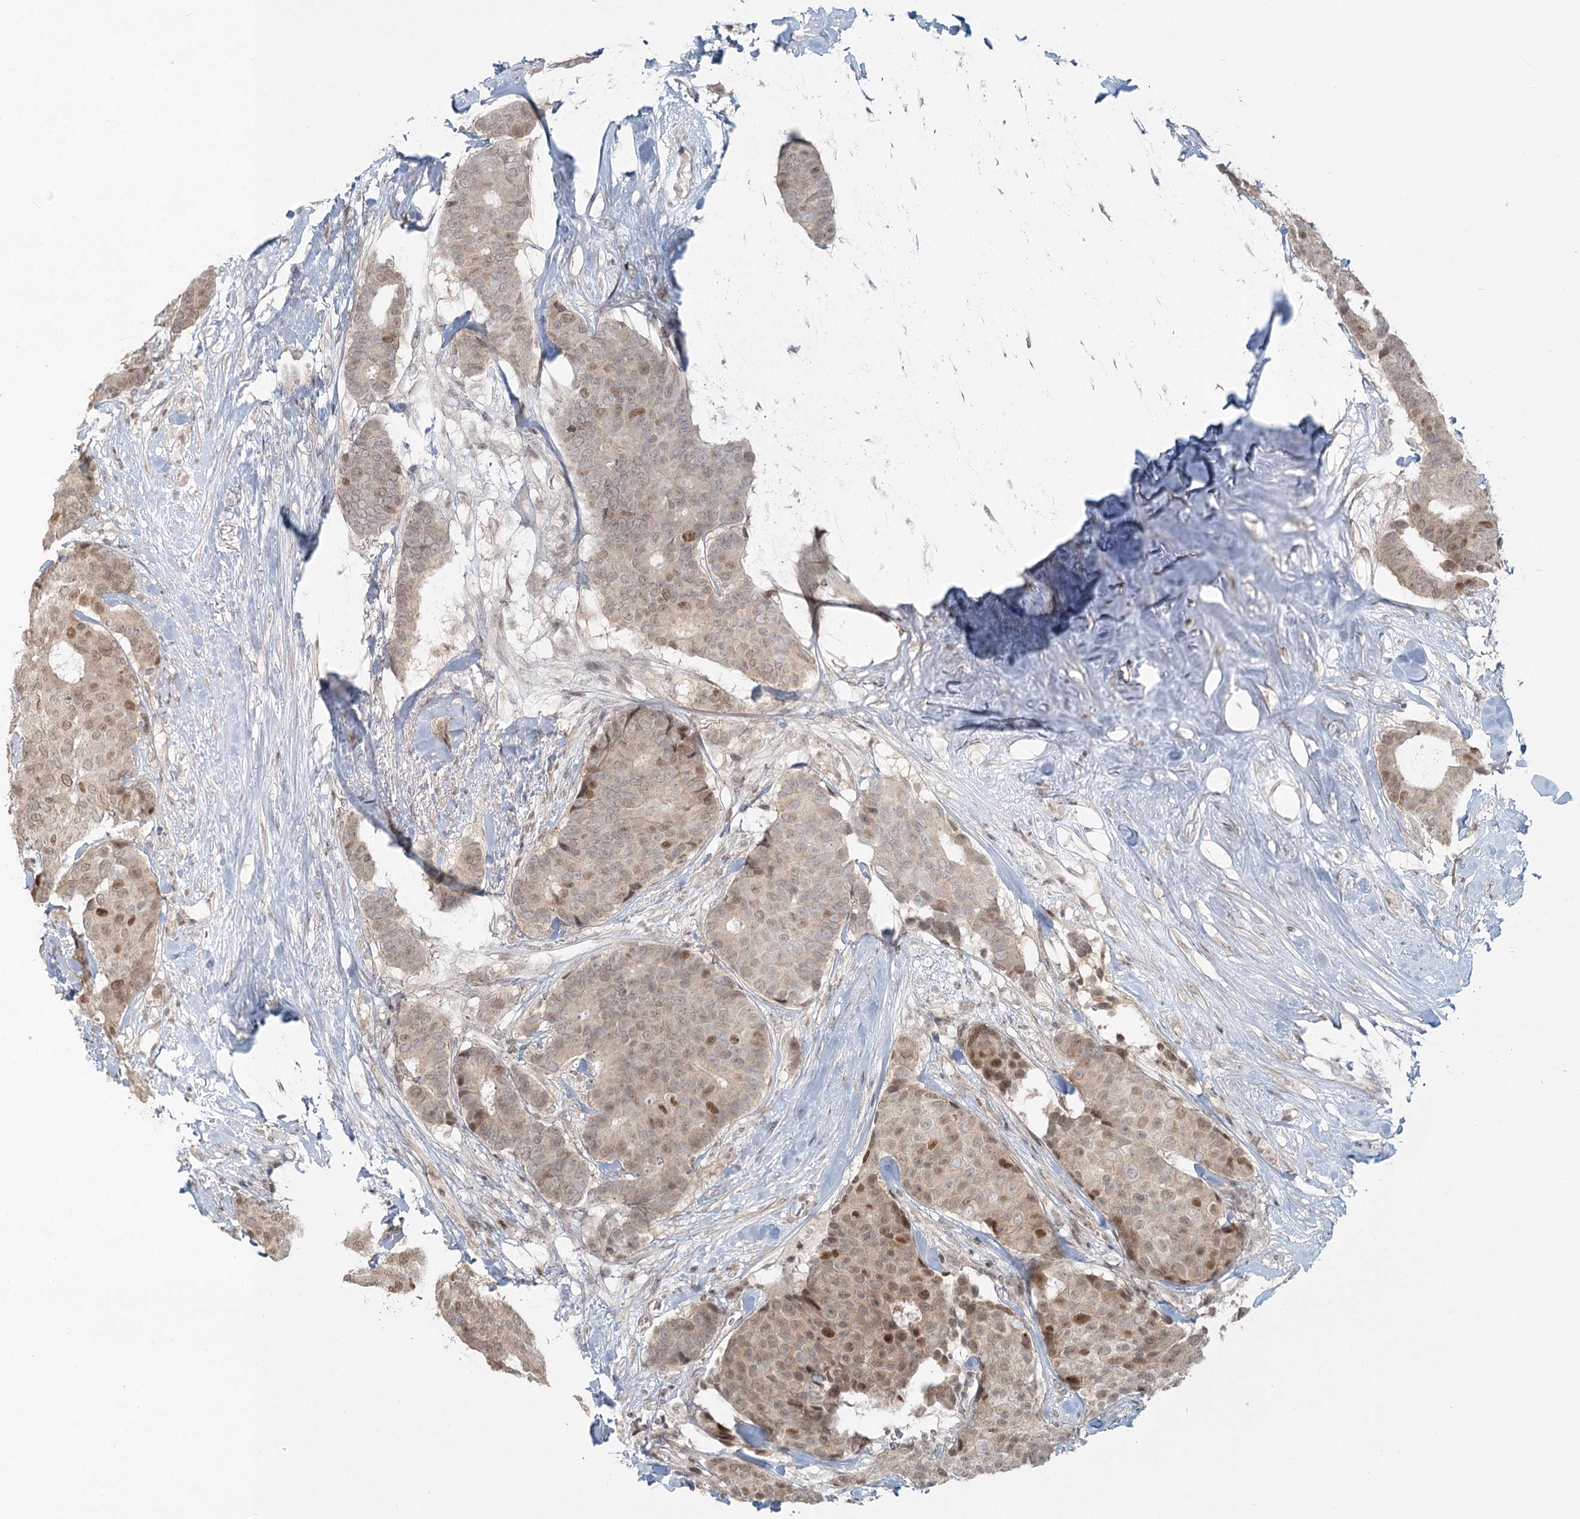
{"staining": {"intensity": "moderate", "quantity": ">75%", "location": "cytoplasmic/membranous,nuclear"}, "tissue": "breast cancer", "cell_type": "Tumor cells", "image_type": "cancer", "snomed": [{"axis": "morphology", "description": "Duct carcinoma"}, {"axis": "topography", "description": "Breast"}], "caption": "Moderate cytoplasmic/membranous and nuclear protein positivity is identified in about >75% of tumor cells in invasive ductal carcinoma (breast). Using DAB (brown) and hematoxylin (blue) stains, captured at high magnification using brightfield microscopy.", "gene": "R3HCC1L", "patient": {"sex": "female", "age": 75}}